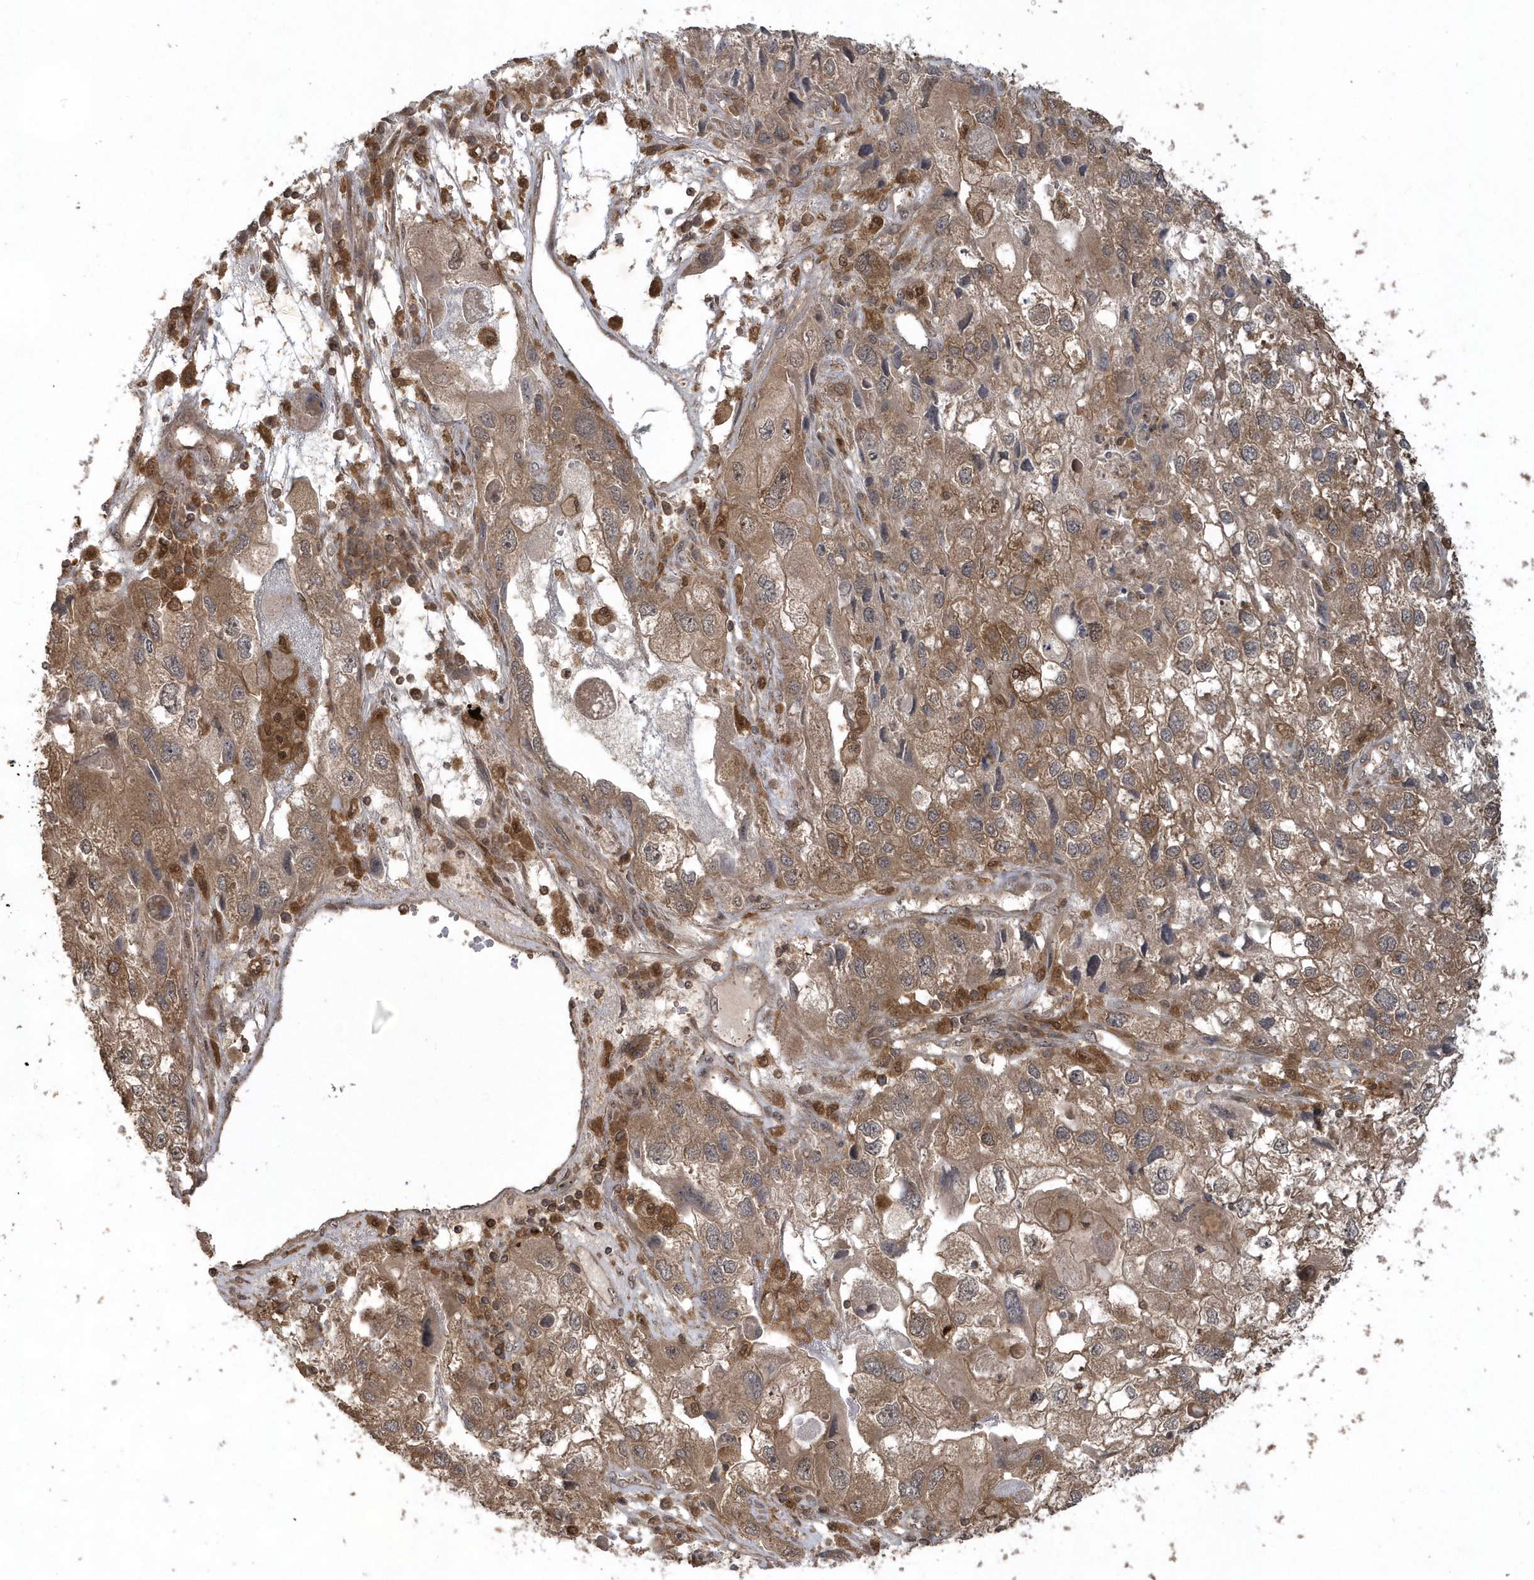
{"staining": {"intensity": "moderate", "quantity": ">75%", "location": "cytoplasmic/membranous"}, "tissue": "endometrial cancer", "cell_type": "Tumor cells", "image_type": "cancer", "snomed": [{"axis": "morphology", "description": "Adenocarcinoma, NOS"}, {"axis": "topography", "description": "Endometrium"}], "caption": "This is a micrograph of IHC staining of endometrial adenocarcinoma, which shows moderate expression in the cytoplasmic/membranous of tumor cells.", "gene": "LACC1", "patient": {"sex": "female", "age": 49}}